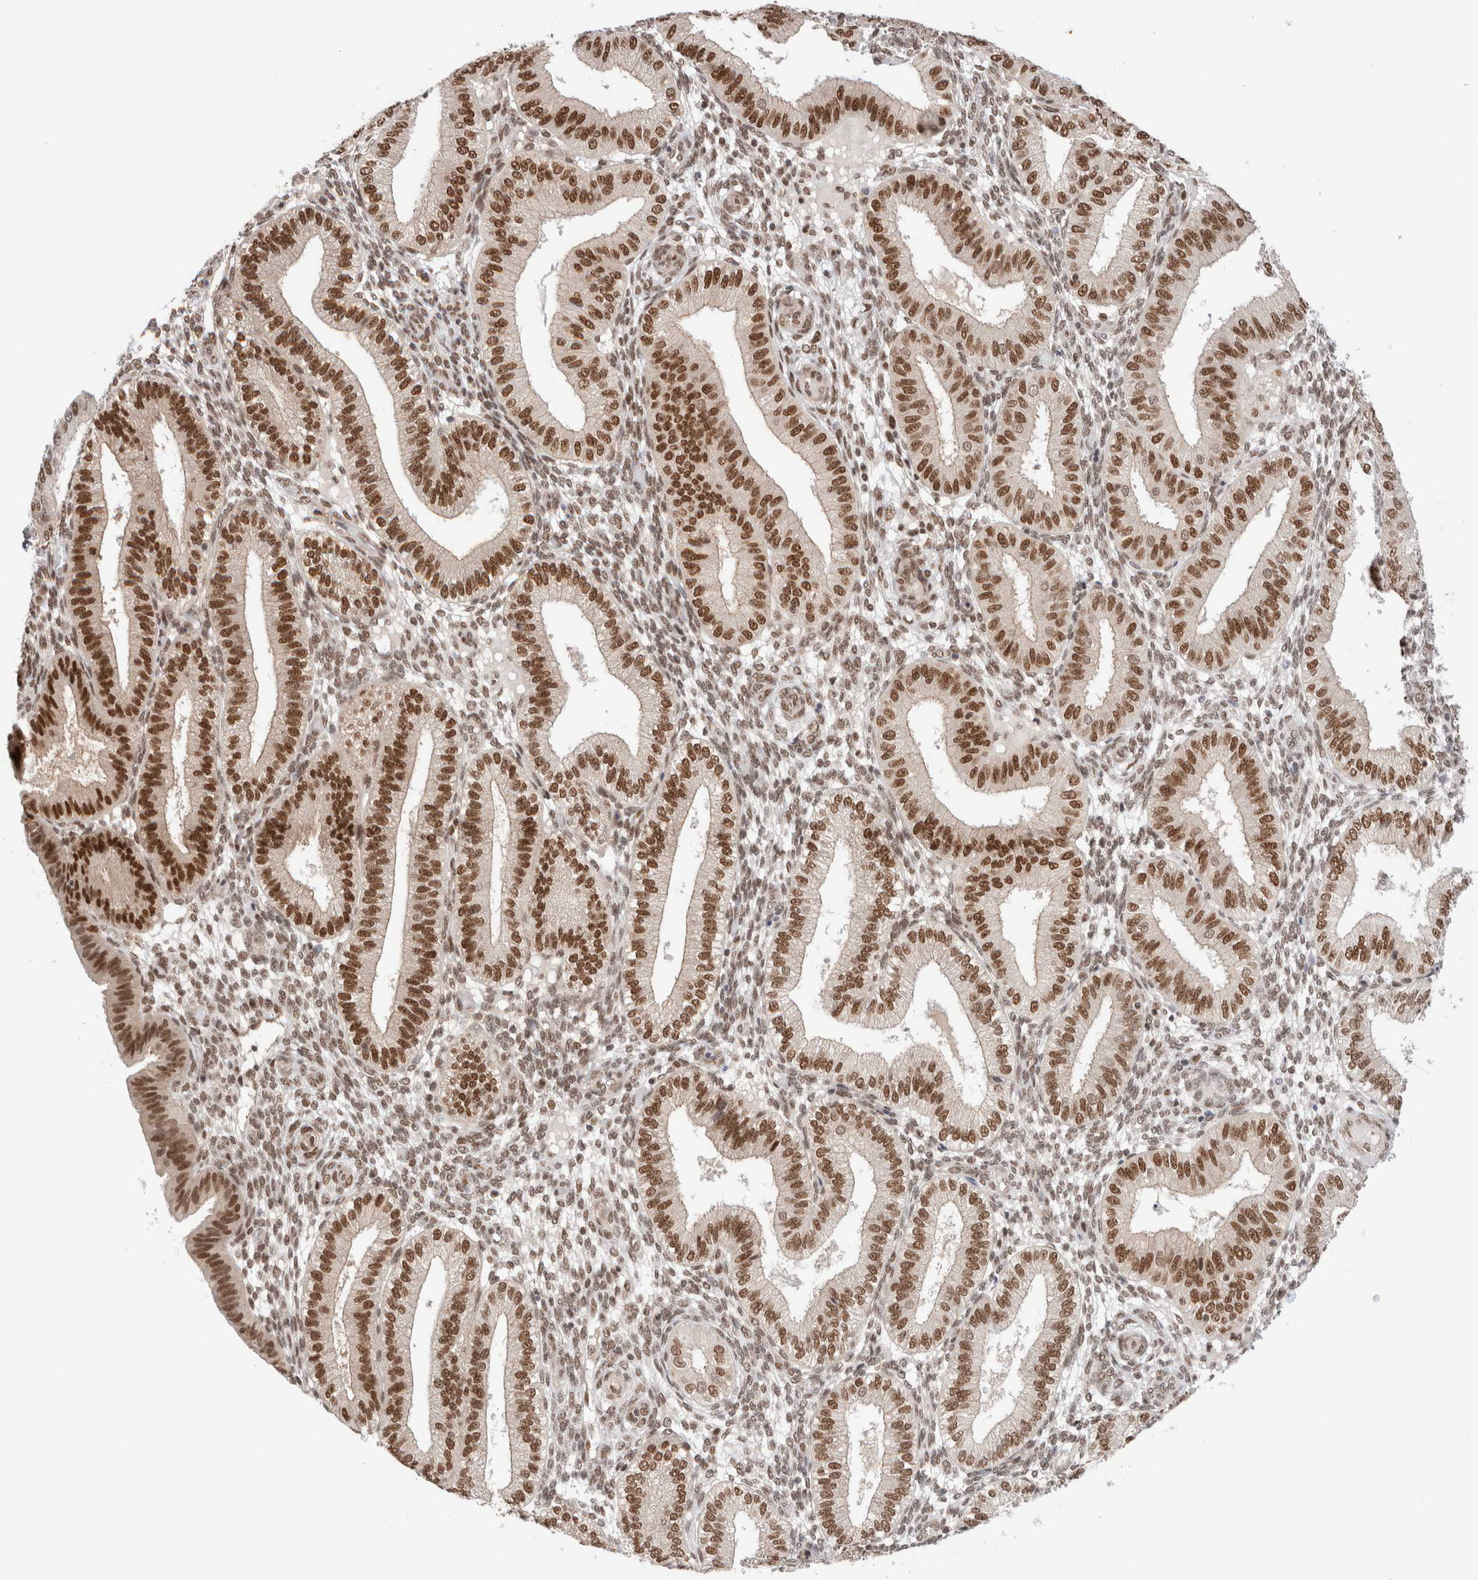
{"staining": {"intensity": "negative", "quantity": "none", "location": "none"}, "tissue": "endometrium", "cell_type": "Cells in endometrial stroma", "image_type": "normal", "snomed": [{"axis": "morphology", "description": "Normal tissue, NOS"}, {"axis": "topography", "description": "Endometrium"}], "caption": "Human endometrium stained for a protein using immunohistochemistry shows no expression in cells in endometrial stroma.", "gene": "GATAD2A", "patient": {"sex": "female", "age": 39}}